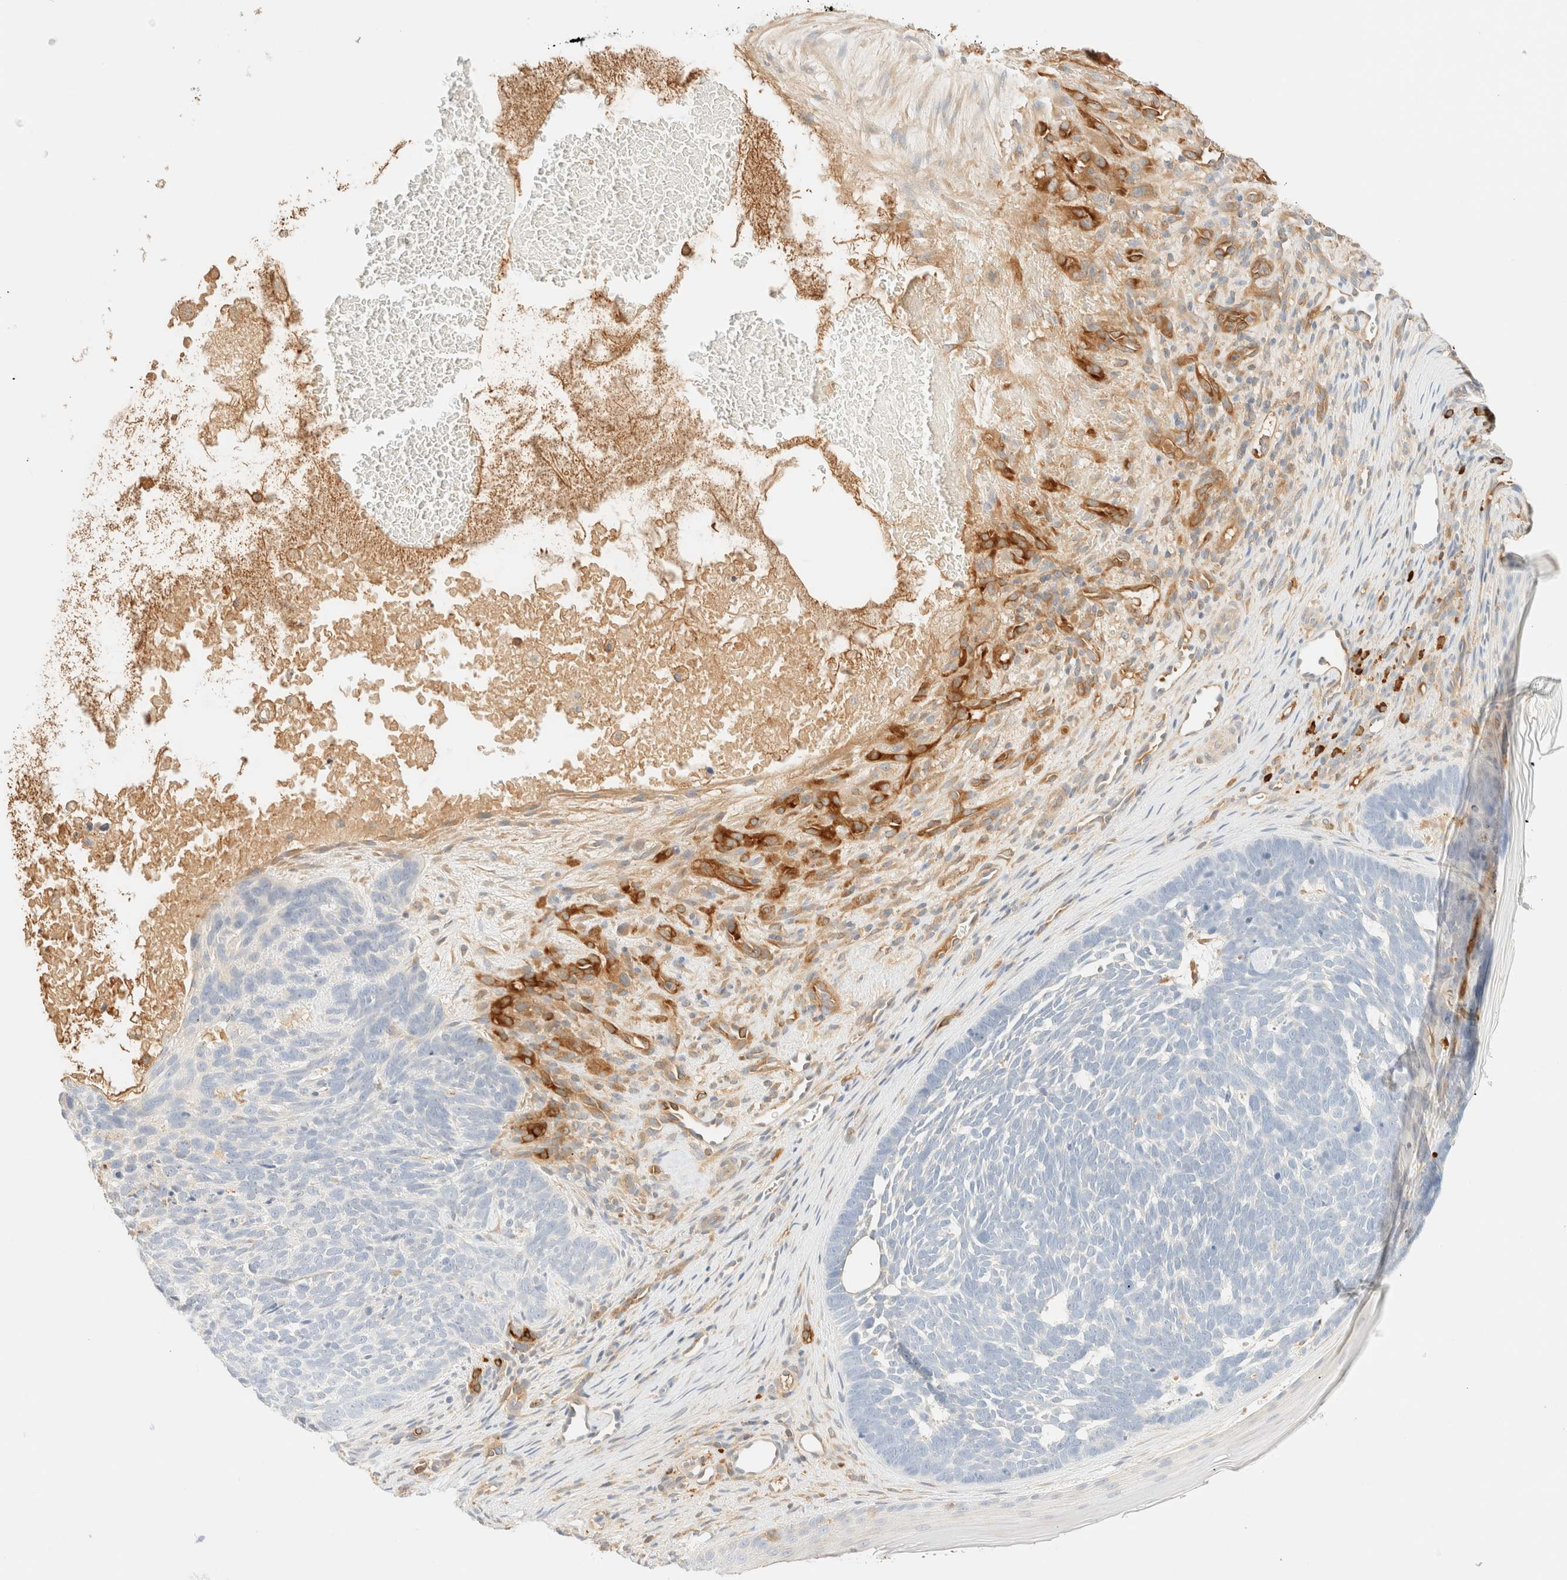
{"staining": {"intensity": "negative", "quantity": "none", "location": "none"}, "tissue": "skin cancer", "cell_type": "Tumor cells", "image_type": "cancer", "snomed": [{"axis": "morphology", "description": "Basal cell carcinoma"}, {"axis": "topography", "description": "Skin"}], "caption": "A micrograph of skin basal cell carcinoma stained for a protein demonstrates no brown staining in tumor cells.", "gene": "FHOD1", "patient": {"sex": "female", "age": 85}}